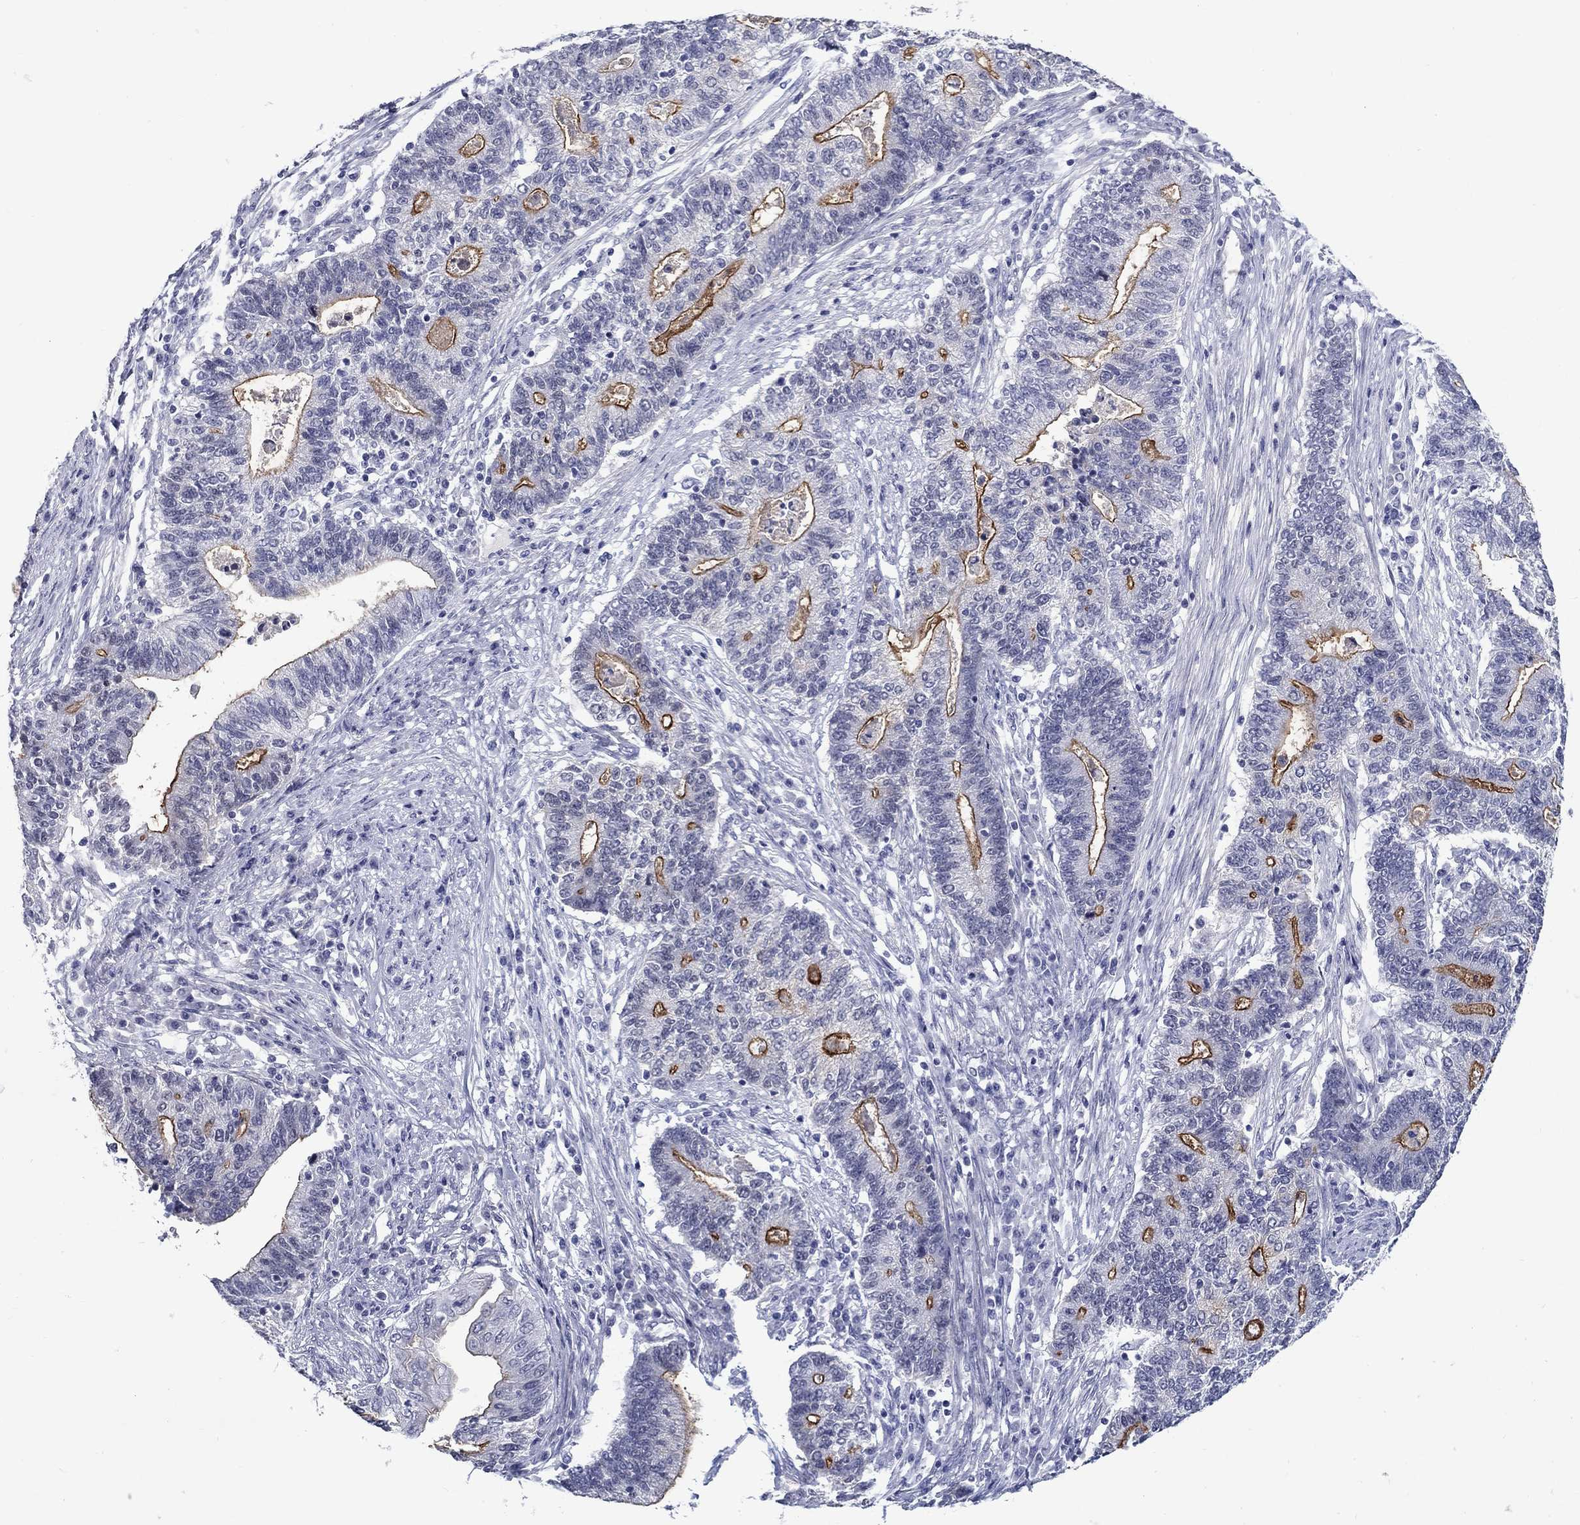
{"staining": {"intensity": "strong", "quantity": "<25%", "location": "cytoplasmic/membranous"}, "tissue": "endometrial cancer", "cell_type": "Tumor cells", "image_type": "cancer", "snomed": [{"axis": "morphology", "description": "Adenocarcinoma, NOS"}, {"axis": "topography", "description": "Uterus"}, {"axis": "topography", "description": "Endometrium"}], "caption": "IHC staining of endometrial cancer, which exhibits medium levels of strong cytoplasmic/membranous expression in about <25% of tumor cells indicating strong cytoplasmic/membranous protein expression. The staining was performed using DAB (brown) for protein detection and nuclei were counterstained in hematoxylin (blue).", "gene": "C4orf19", "patient": {"sex": "female", "age": 54}}